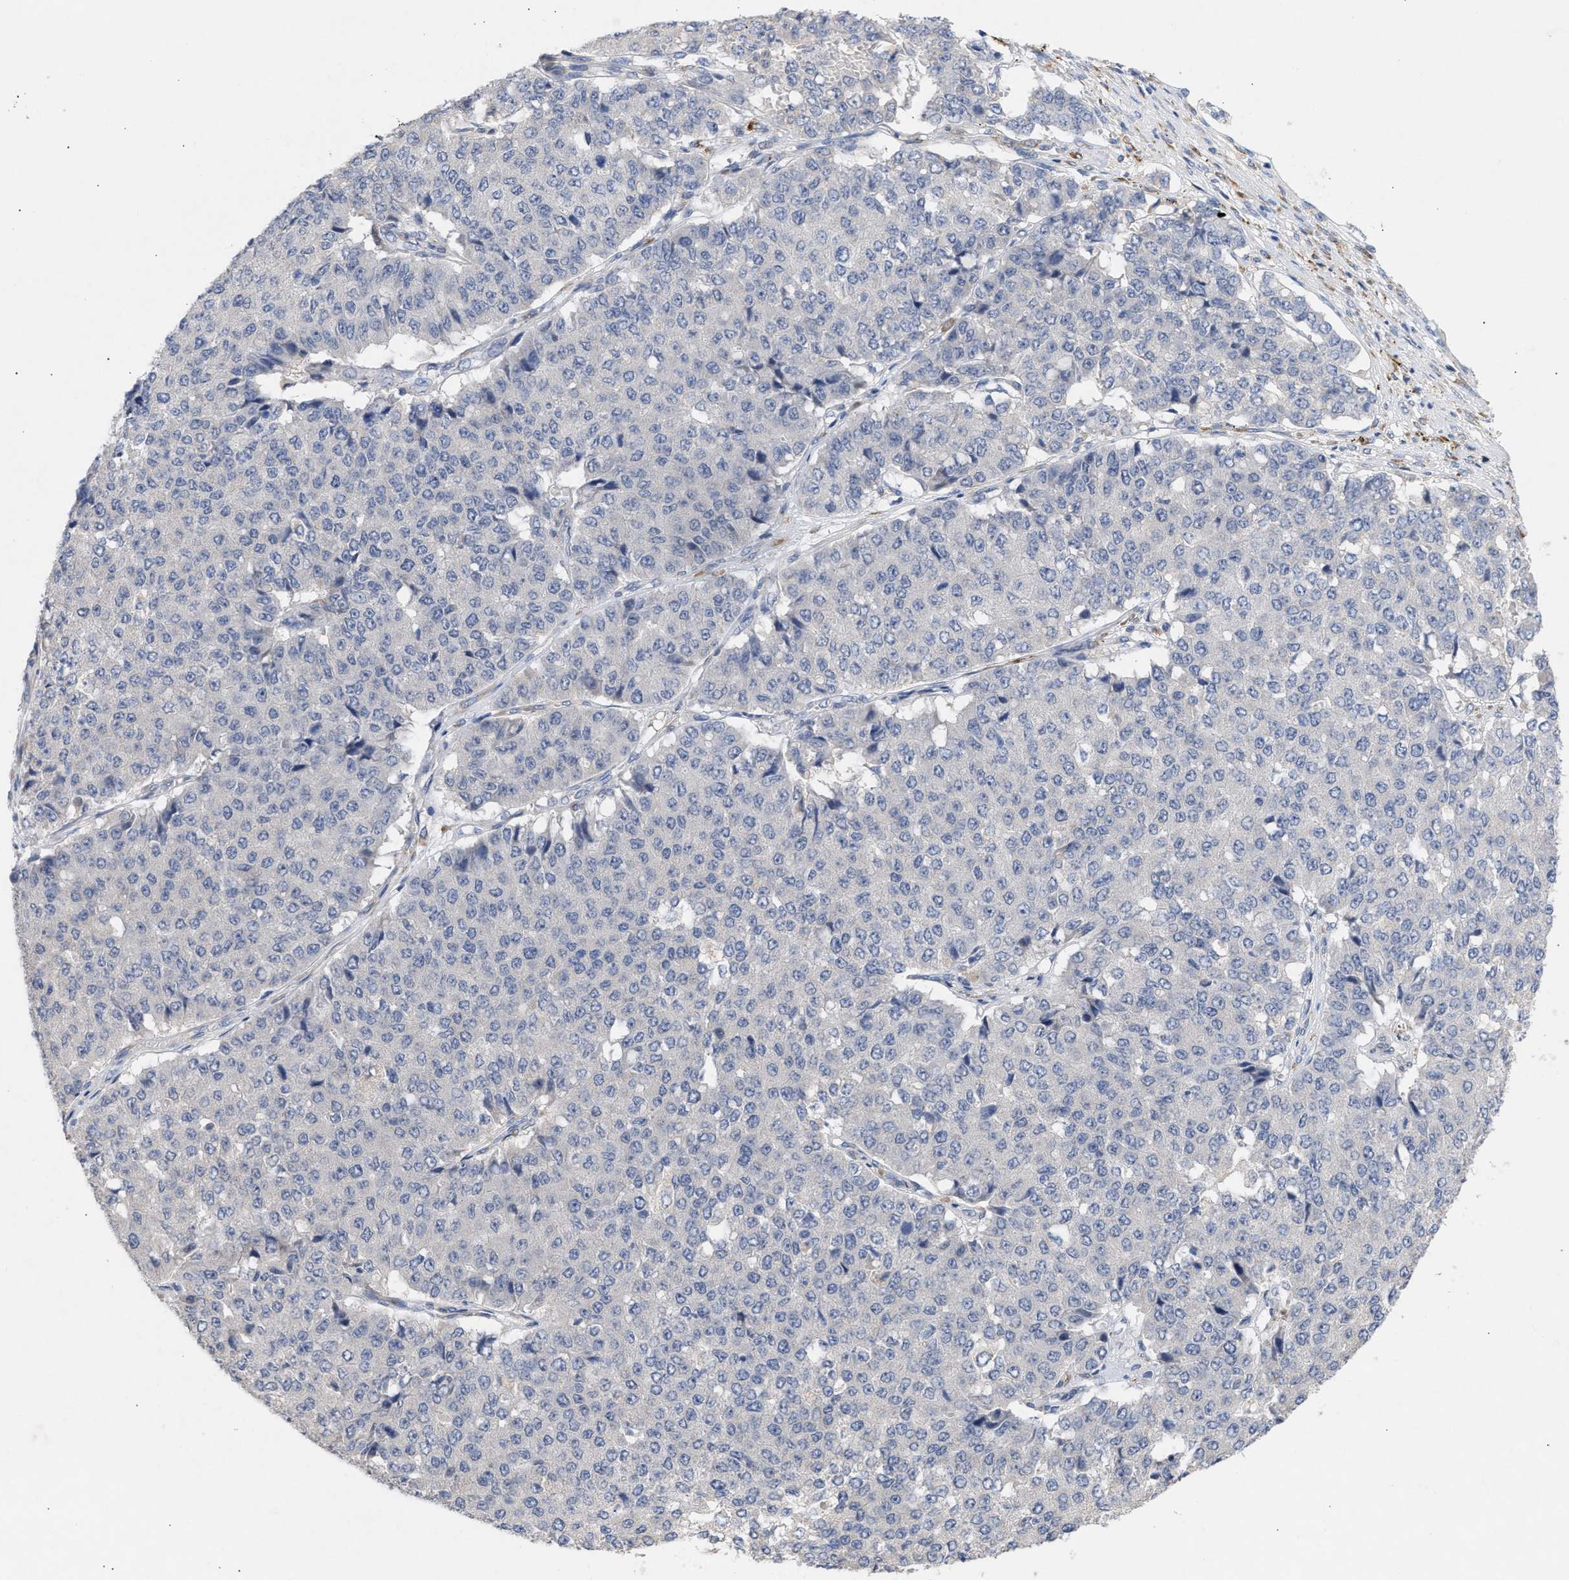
{"staining": {"intensity": "negative", "quantity": "none", "location": "none"}, "tissue": "pancreatic cancer", "cell_type": "Tumor cells", "image_type": "cancer", "snomed": [{"axis": "morphology", "description": "Adenocarcinoma, NOS"}, {"axis": "topography", "description": "Pancreas"}], "caption": "Tumor cells show no significant staining in pancreatic cancer. Nuclei are stained in blue.", "gene": "SELENOM", "patient": {"sex": "male", "age": 50}}